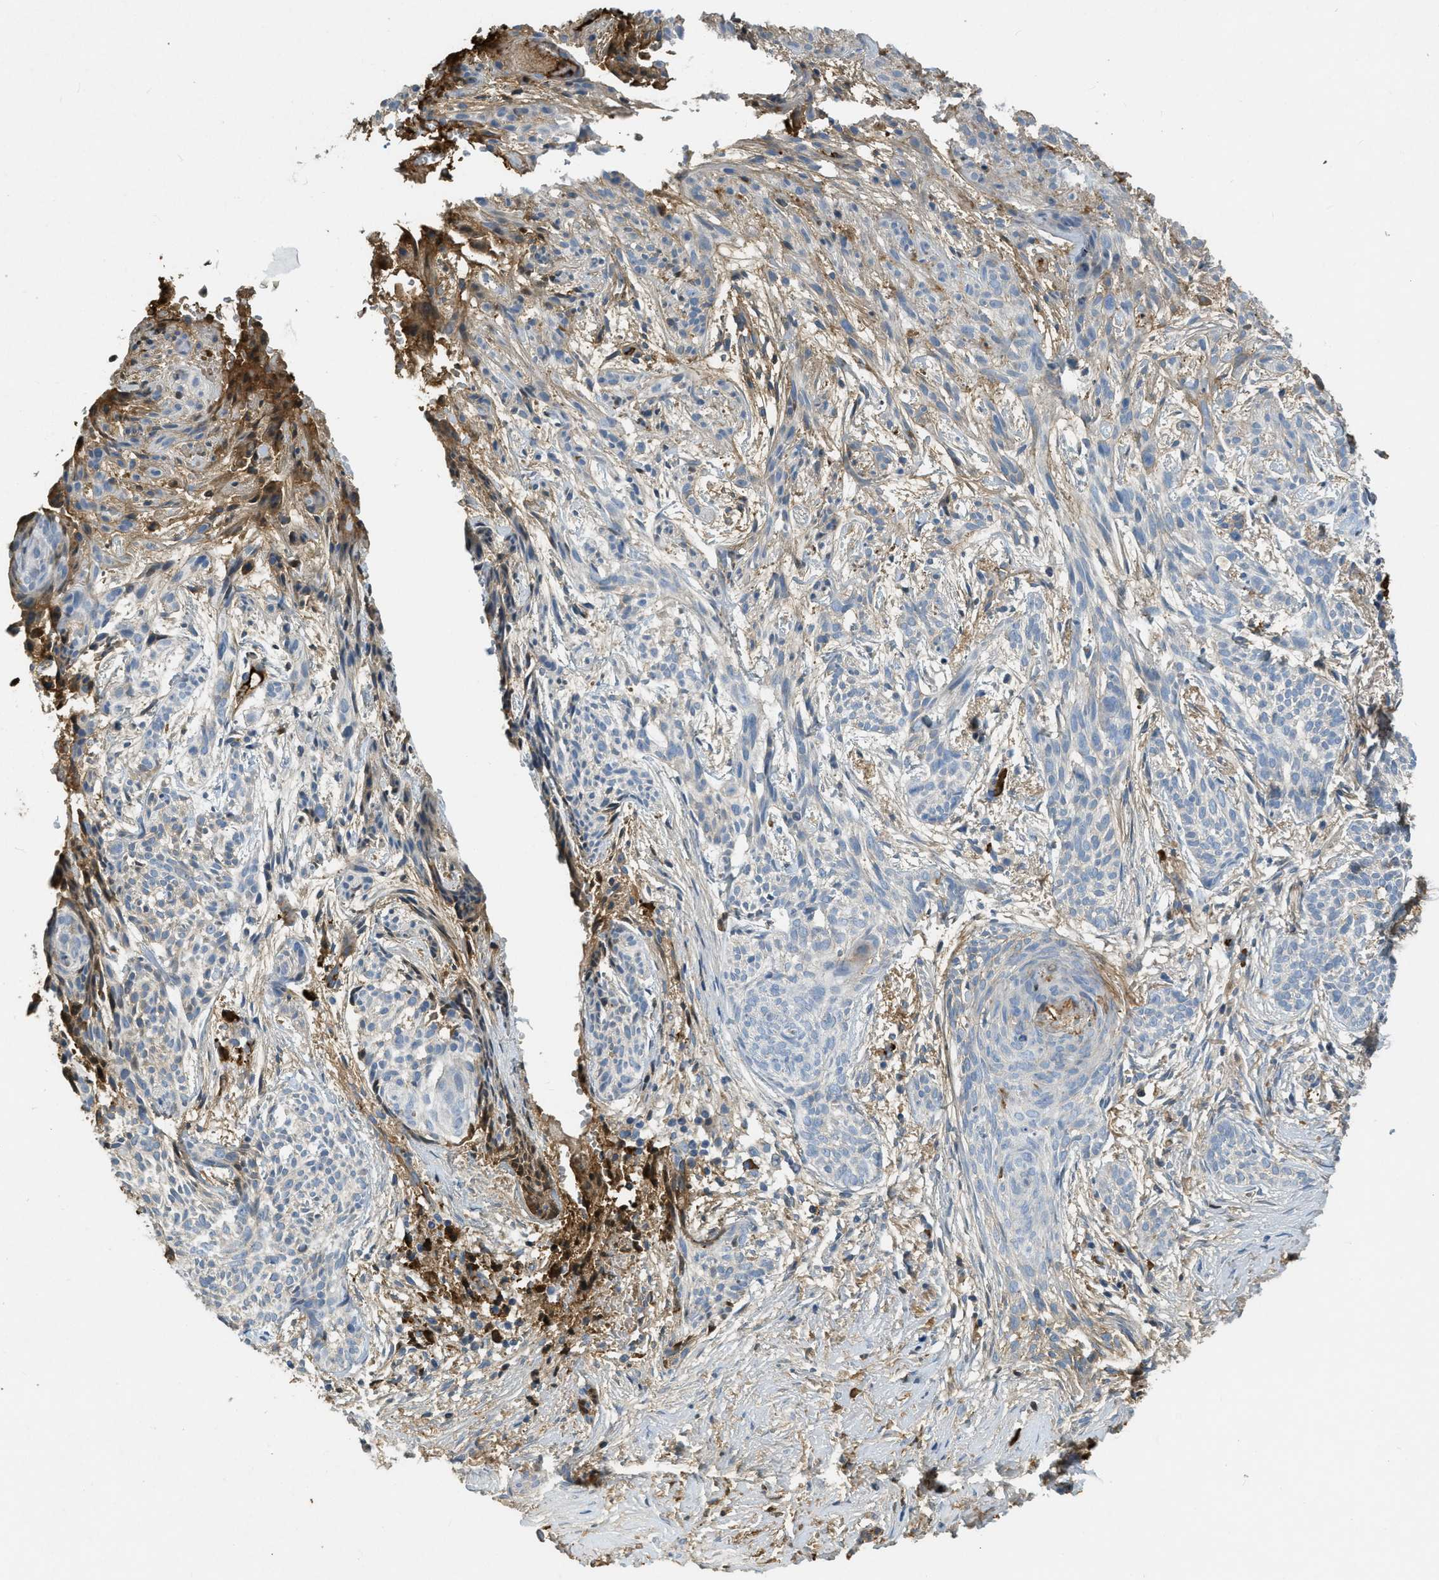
{"staining": {"intensity": "moderate", "quantity": "<25%", "location": "cytoplasmic/membranous"}, "tissue": "skin cancer", "cell_type": "Tumor cells", "image_type": "cancer", "snomed": [{"axis": "morphology", "description": "Basal cell carcinoma"}, {"axis": "topography", "description": "Skin"}], "caption": "This micrograph demonstrates basal cell carcinoma (skin) stained with IHC to label a protein in brown. The cytoplasmic/membranous of tumor cells show moderate positivity for the protein. Nuclei are counter-stained blue.", "gene": "PRTN3", "patient": {"sex": "female", "age": 59}}